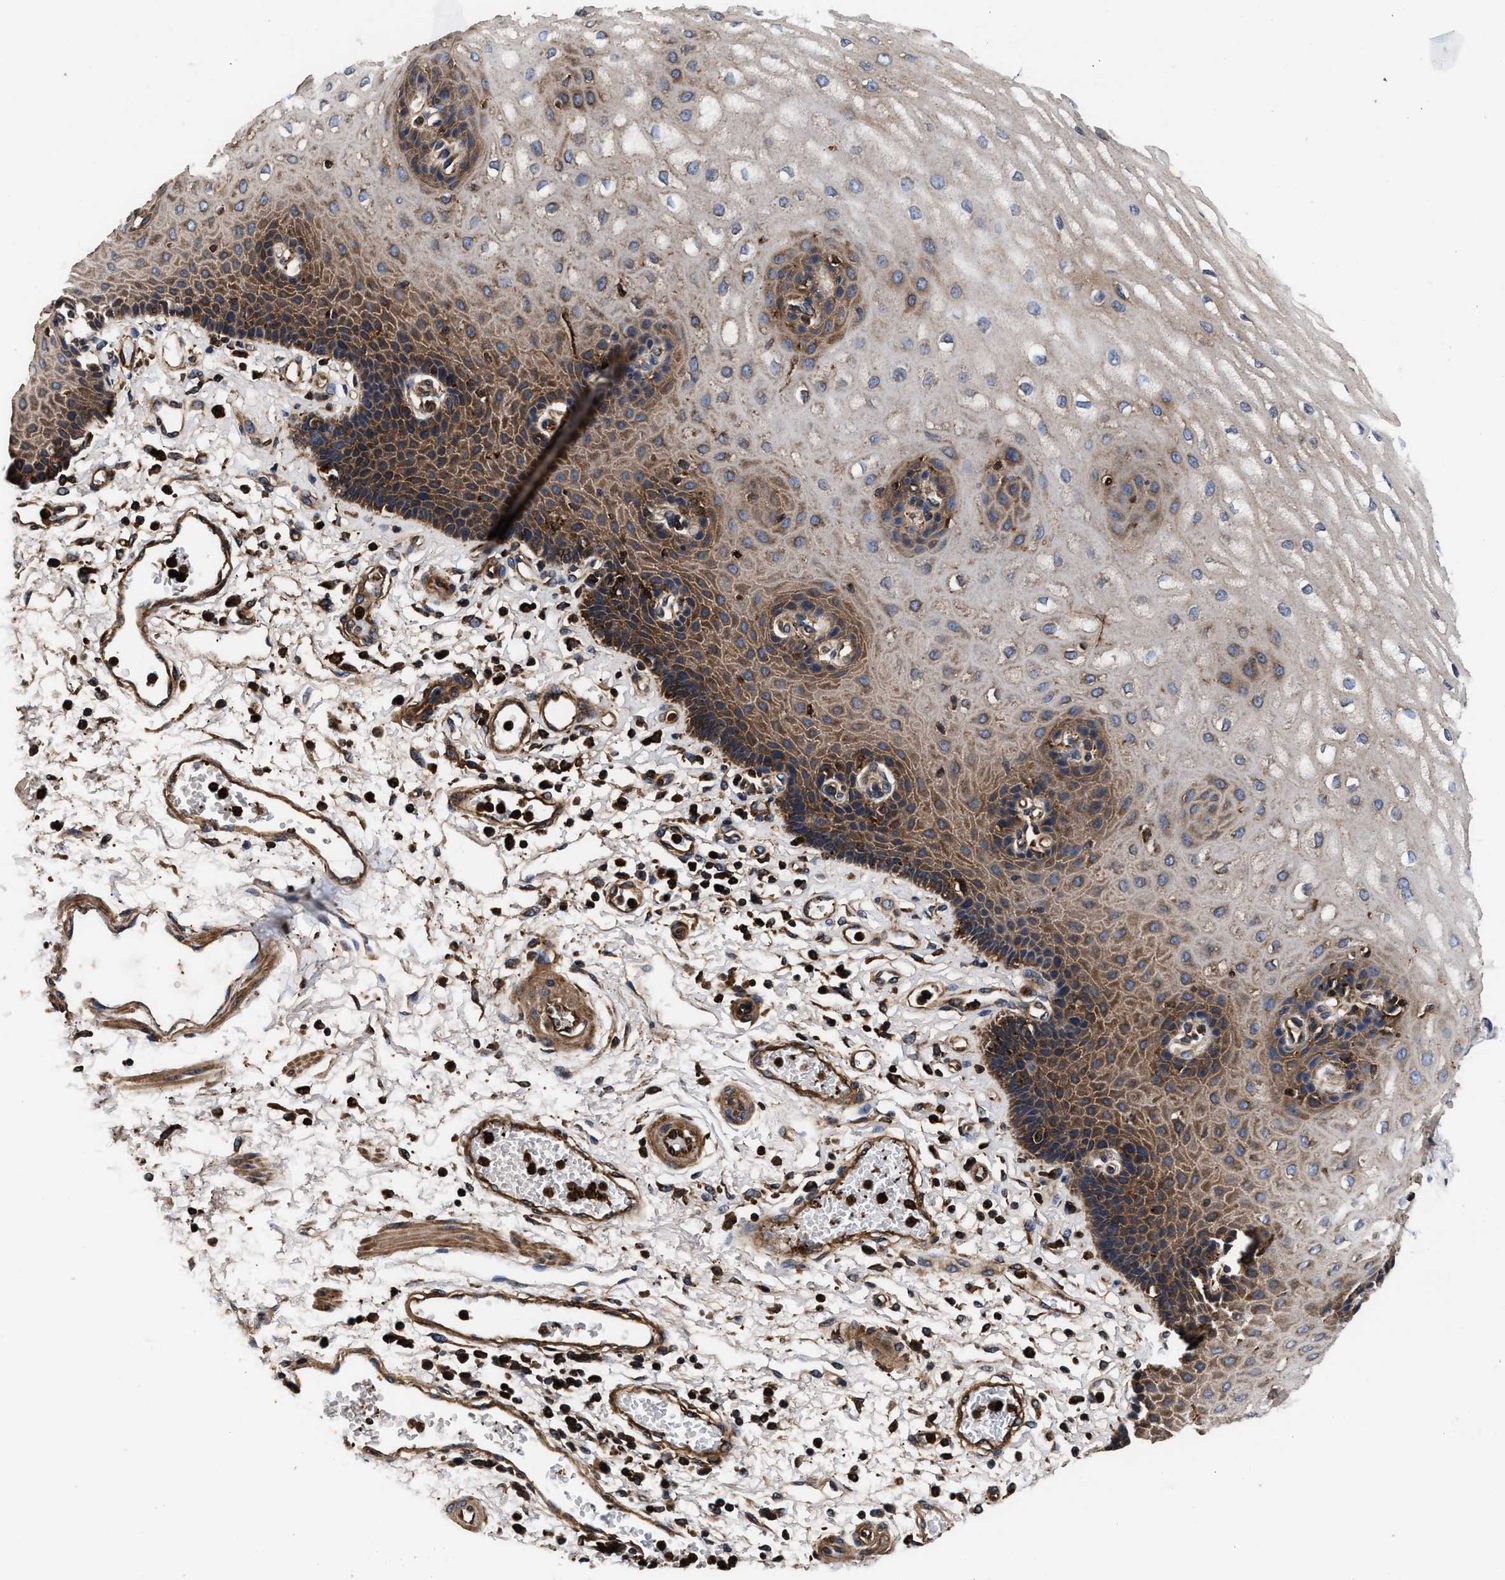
{"staining": {"intensity": "moderate", "quantity": ">75%", "location": "cytoplasmic/membranous"}, "tissue": "esophagus", "cell_type": "Squamous epithelial cells", "image_type": "normal", "snomed": [{"axis": "morphology", "description": "Normal tissue, NOS"}, {"axis": "topography", "description": "Esophagus"}], "caption": "There is medium levels of moderate cytoplasmic/membranous expression in squamous epithelial cells of benign esophagus, as demonstrated by immunohistochemical staining (brown color).", "gene": "ENSG00000286112", "patient": {"sex": "male", "age": 54}}